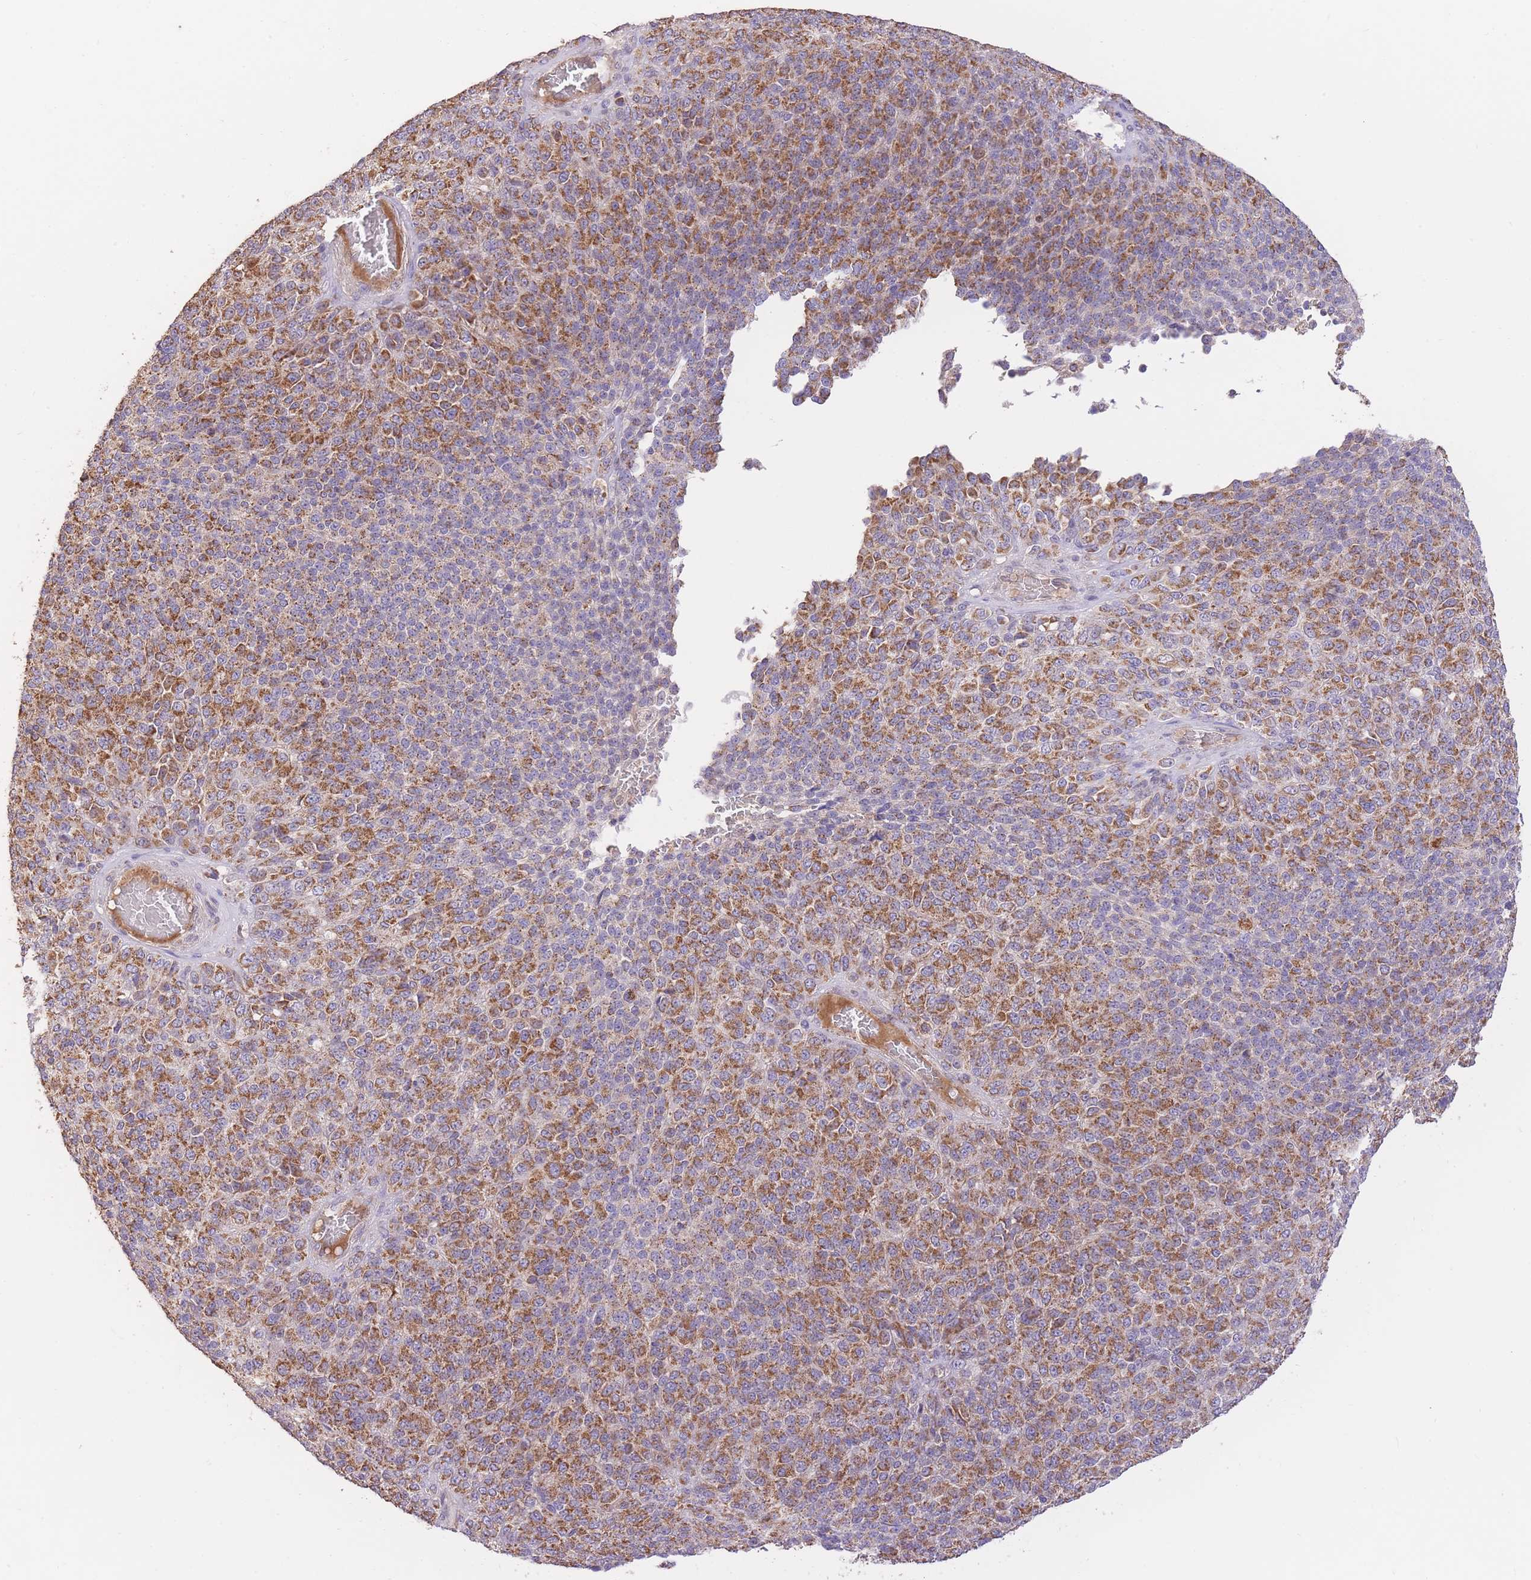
{"staining": {"intensity": "moderate", "quantity": ">75%", "location": "cytoplasmic/membranous"}, "tissue": "melanoma", "cell_type": "Tumor cells", "image_type": "cancer", "snomed": [{"axis": "morphology", "description": "Malignant melanoma, Metastatic site"}, {"axis": "topography", "description": "Brain"}], "caption": "Immunohistochemical staining of malignant melanoma (metastatic site) demonstrates moderate cytoplasmic/membranous protein staining in about >75% of tumor cells.", "gene": "PREP", "patient": {"sex": "female", "age": 56}}